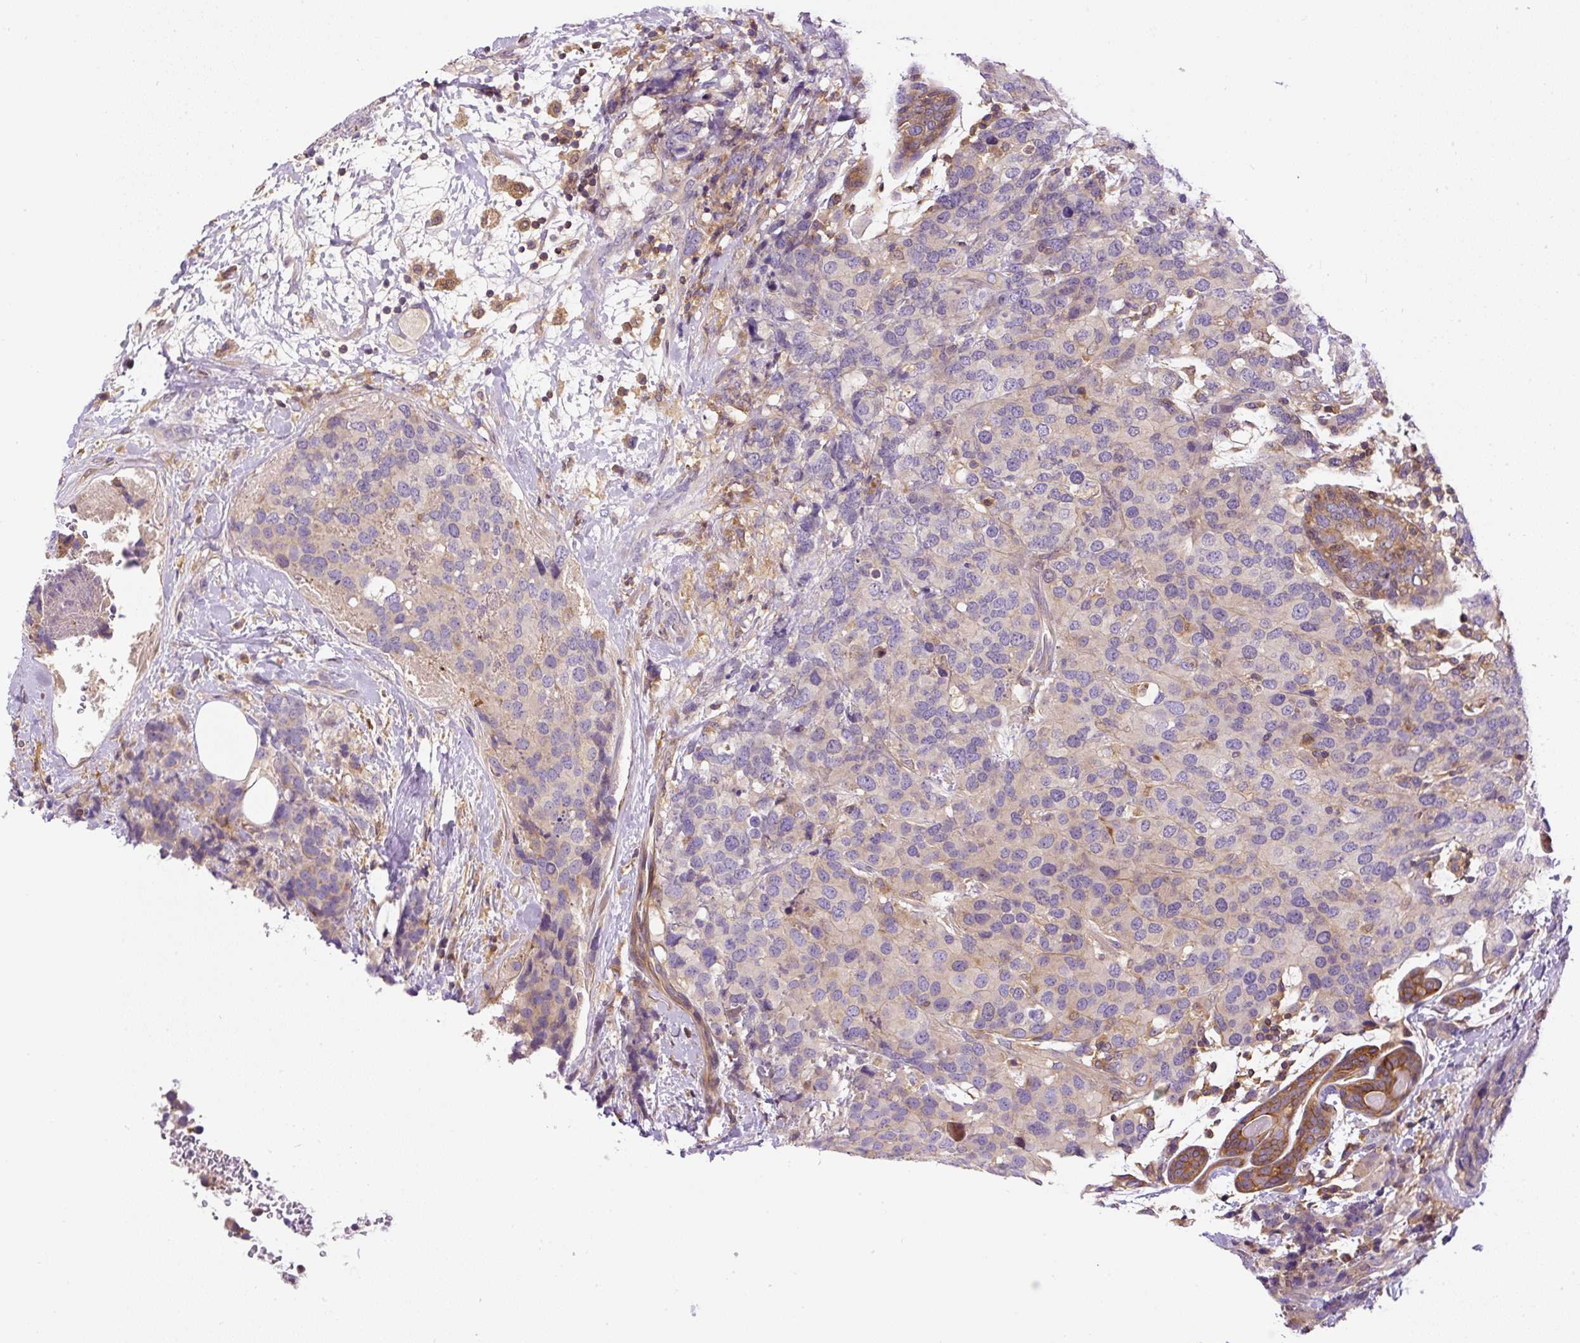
{"staining": {"intensity": "negative", "quantity": "none", "location": "none"}, "tissue": "breast cancer", "cell_type": "Tumor cells", "image_type": "cancer", "snomed": [{"axis": "morphology", "description": "Lobular carcinoma"}, {"axis": "topography", "description": "Breast"}], "caption": "Immunohistochemistry (IHC) micrograph of neoplastic tissue: human breast lobular carcinoma stained with DAB displays no significant protein staining in tumor cells. (IHC, brightfield microscopy, high magnification).", "gene": "CCDC28A", "patient": {"sex": "female", "age": 59}}